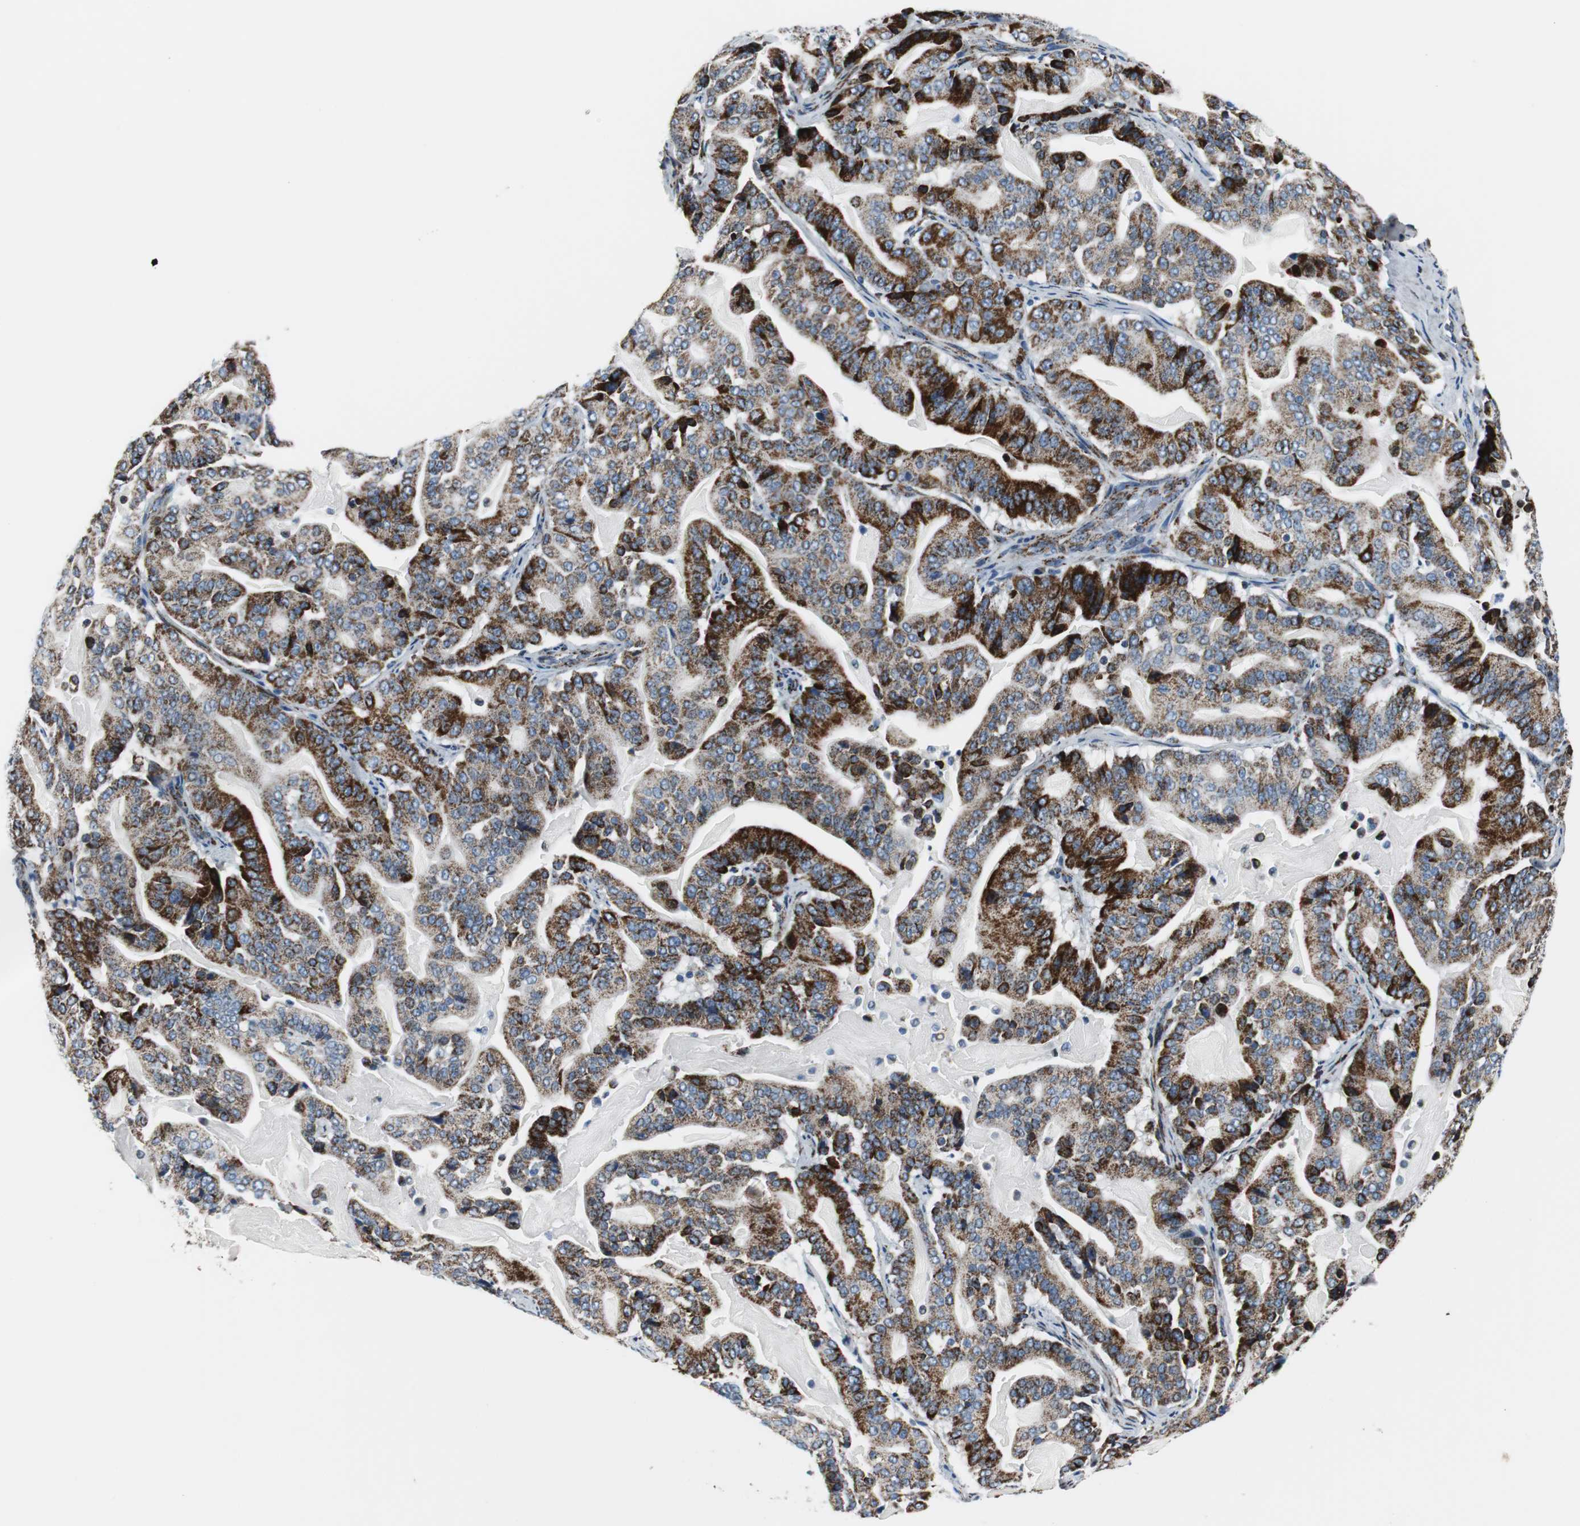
{"staining": {"intensity": "strong", "quantity": ">75%", "location": "cytoplasmic/membranous"}, "tissue": "pancreatic cancer", "cell_type": "Tumor cells", "image_type": "cancer", "snomed": [{"axis": "morphology", "description": "Adenocarcinoma, NOS"}, {"axis": "topography", "description": "Pancreas"}], "caption": "Pancreatic adenocarcinoma stained for a protein (brown) displays strong cytoplasmic/membranous positive expression in approximately >75% of tumor cells.", "gene": "C1QTNF7", "patient": {"sex": "male", "age": 63}}